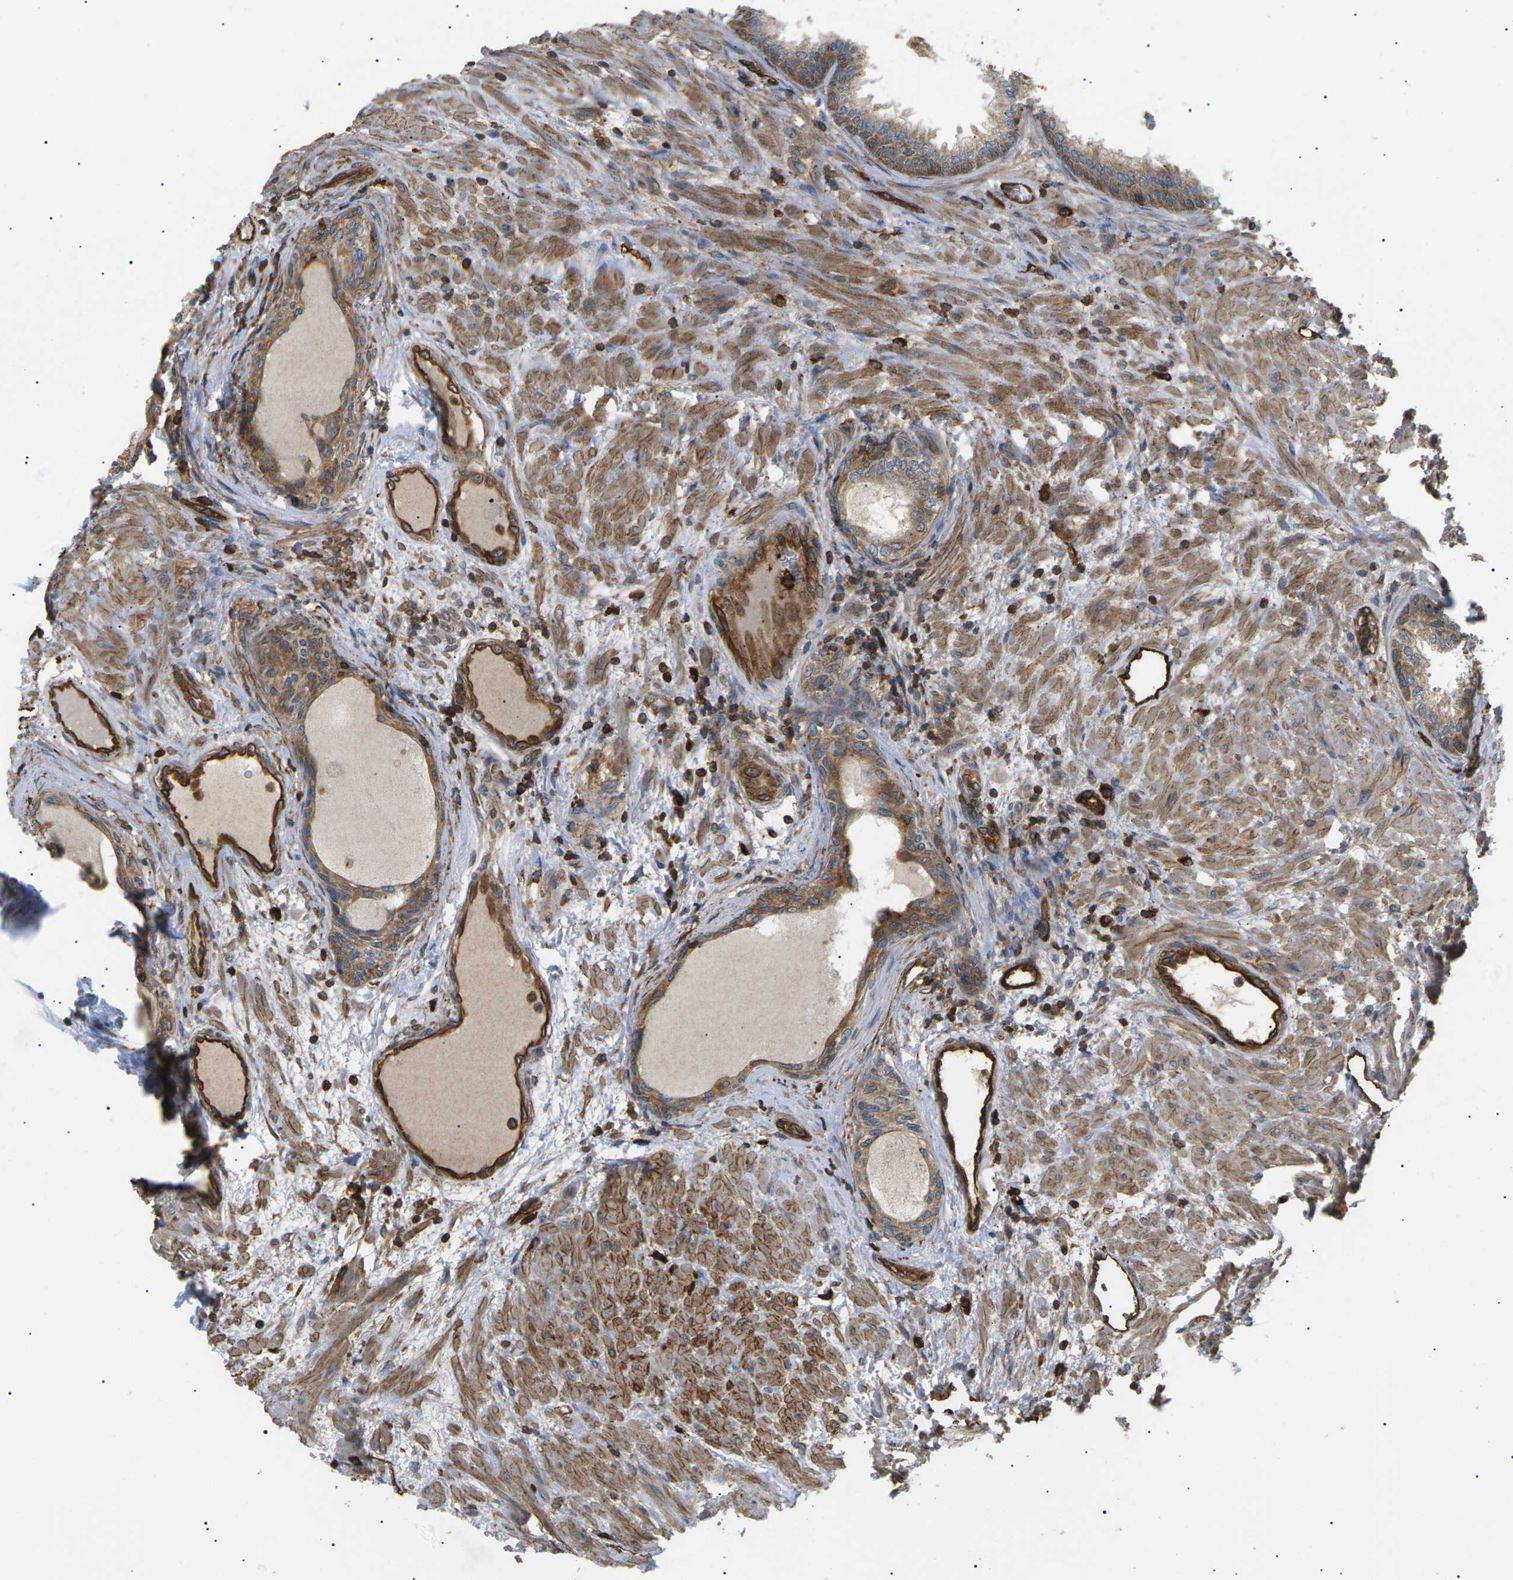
{"staining": {"intensity": "moderate", "quantity": ">75%", "location": "cytoplasmic/membranous"}, "tissue": "prostate", "cell_type": "Glandular cells", "image_type": "normal", "snomed": [{"axis": "morphology", "description": "Normal tissue, NOS"}, {"axis": "topography", "description": "Prostate"}], "caption": "An immunohistochemistry (IHC) histopathology image of unremarkable tissue is shown. Protein staining in brown highlights moderate cytoplasmic/membranous positivity in prostate within glandular cells.", "gene": "TMTC4", "patient": {"sex": "male", "age": 76}}